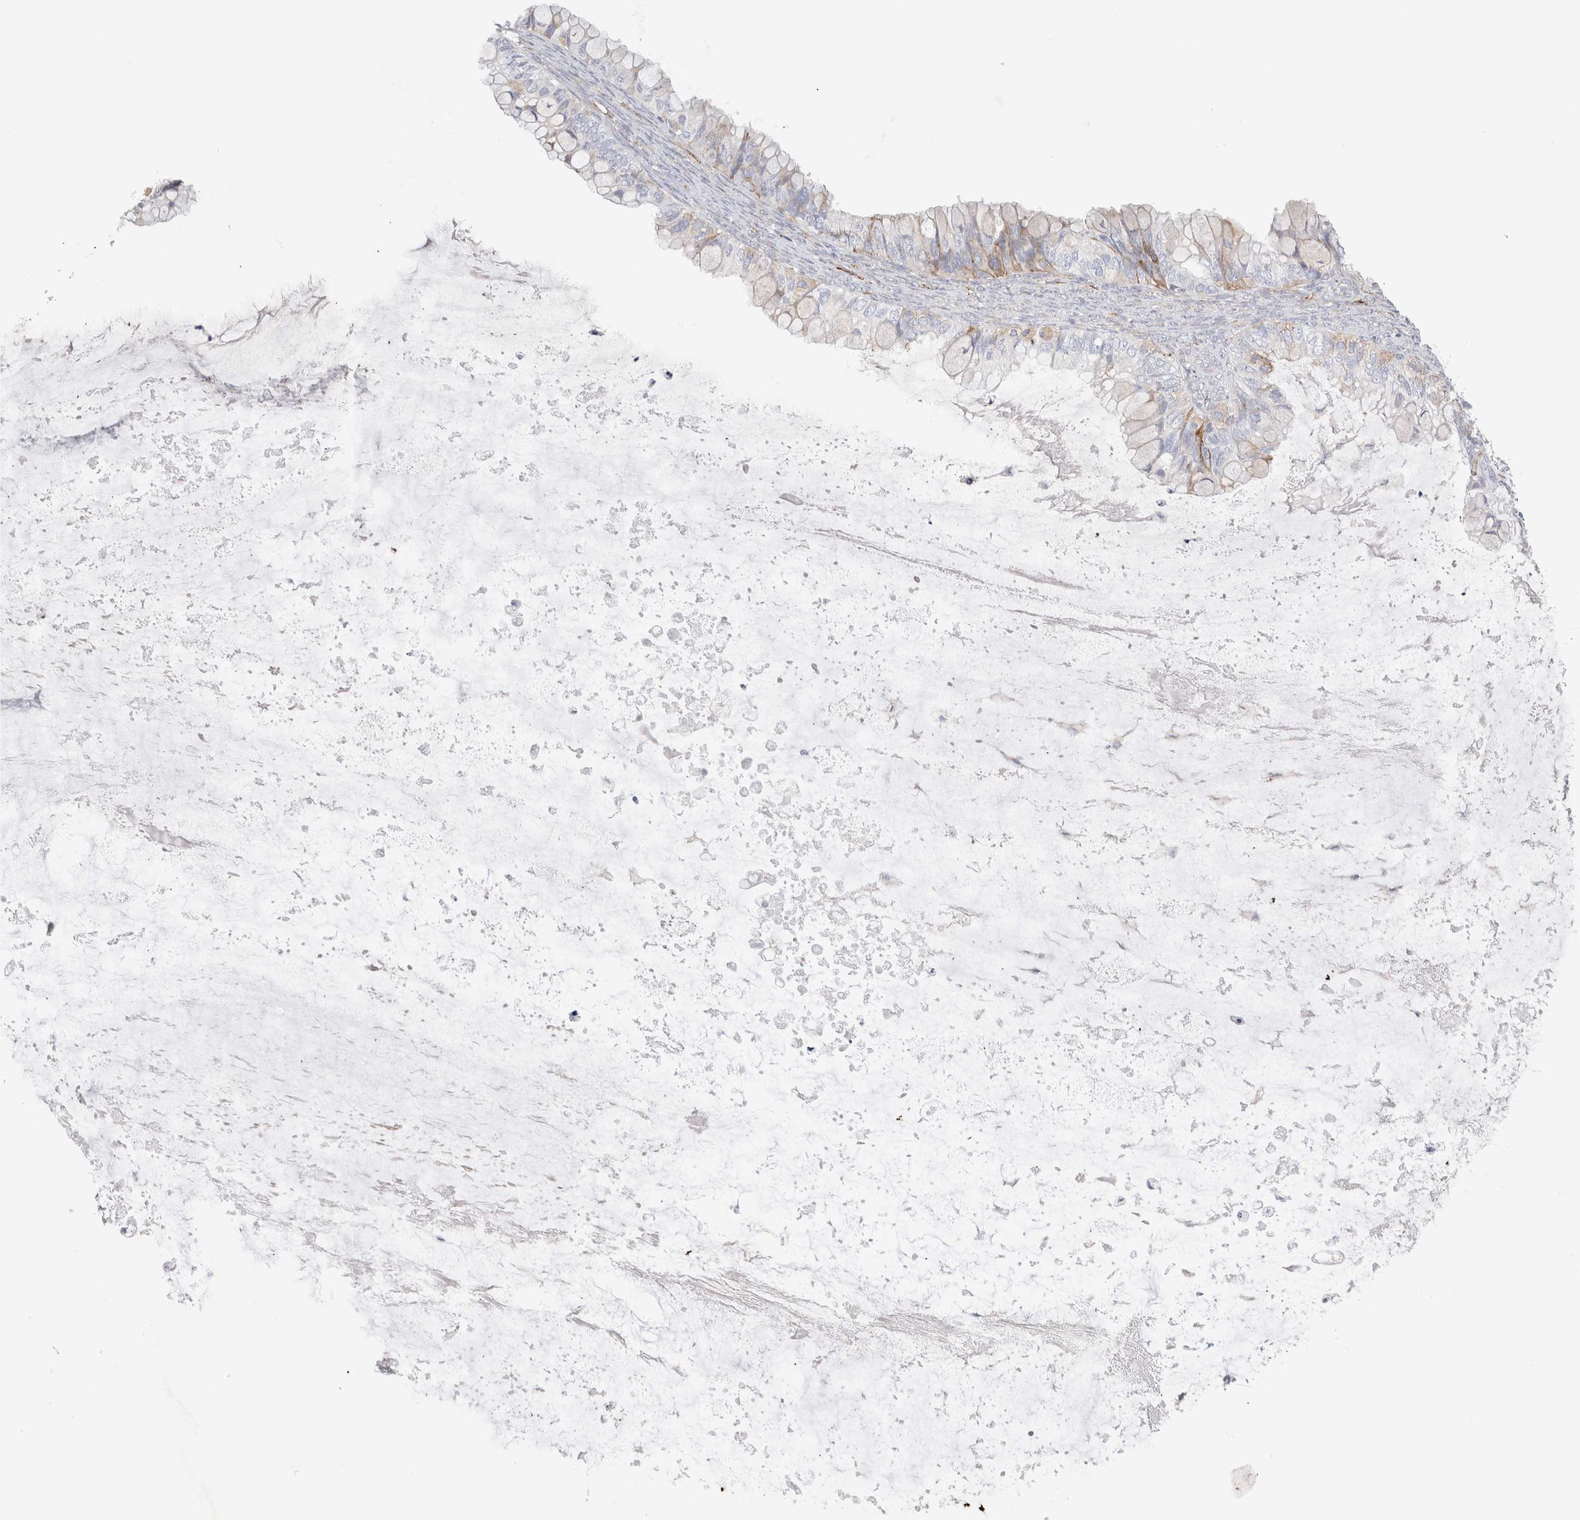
{"staining": {"intensity": "weak", "quantity": "<25%", "location": "cytoplasmic/membranous"}, "tissue": "ovarian cancer", "cell_type": "Tumor cells", "image_type": "cancer", "snomed": [{"axis": "morphology", "description": "Cystadenocarcinoma, mucinous, NOS"}, {"axis": "topography", "description": "Ovary"}], "caption": "The photomicrograph demonstrates no significant expression in tumor cells of ovarian mucinous cystadenocarcinoma.", "gene": "CNPY4", "patient": {"sex": "female", "age": 80}}